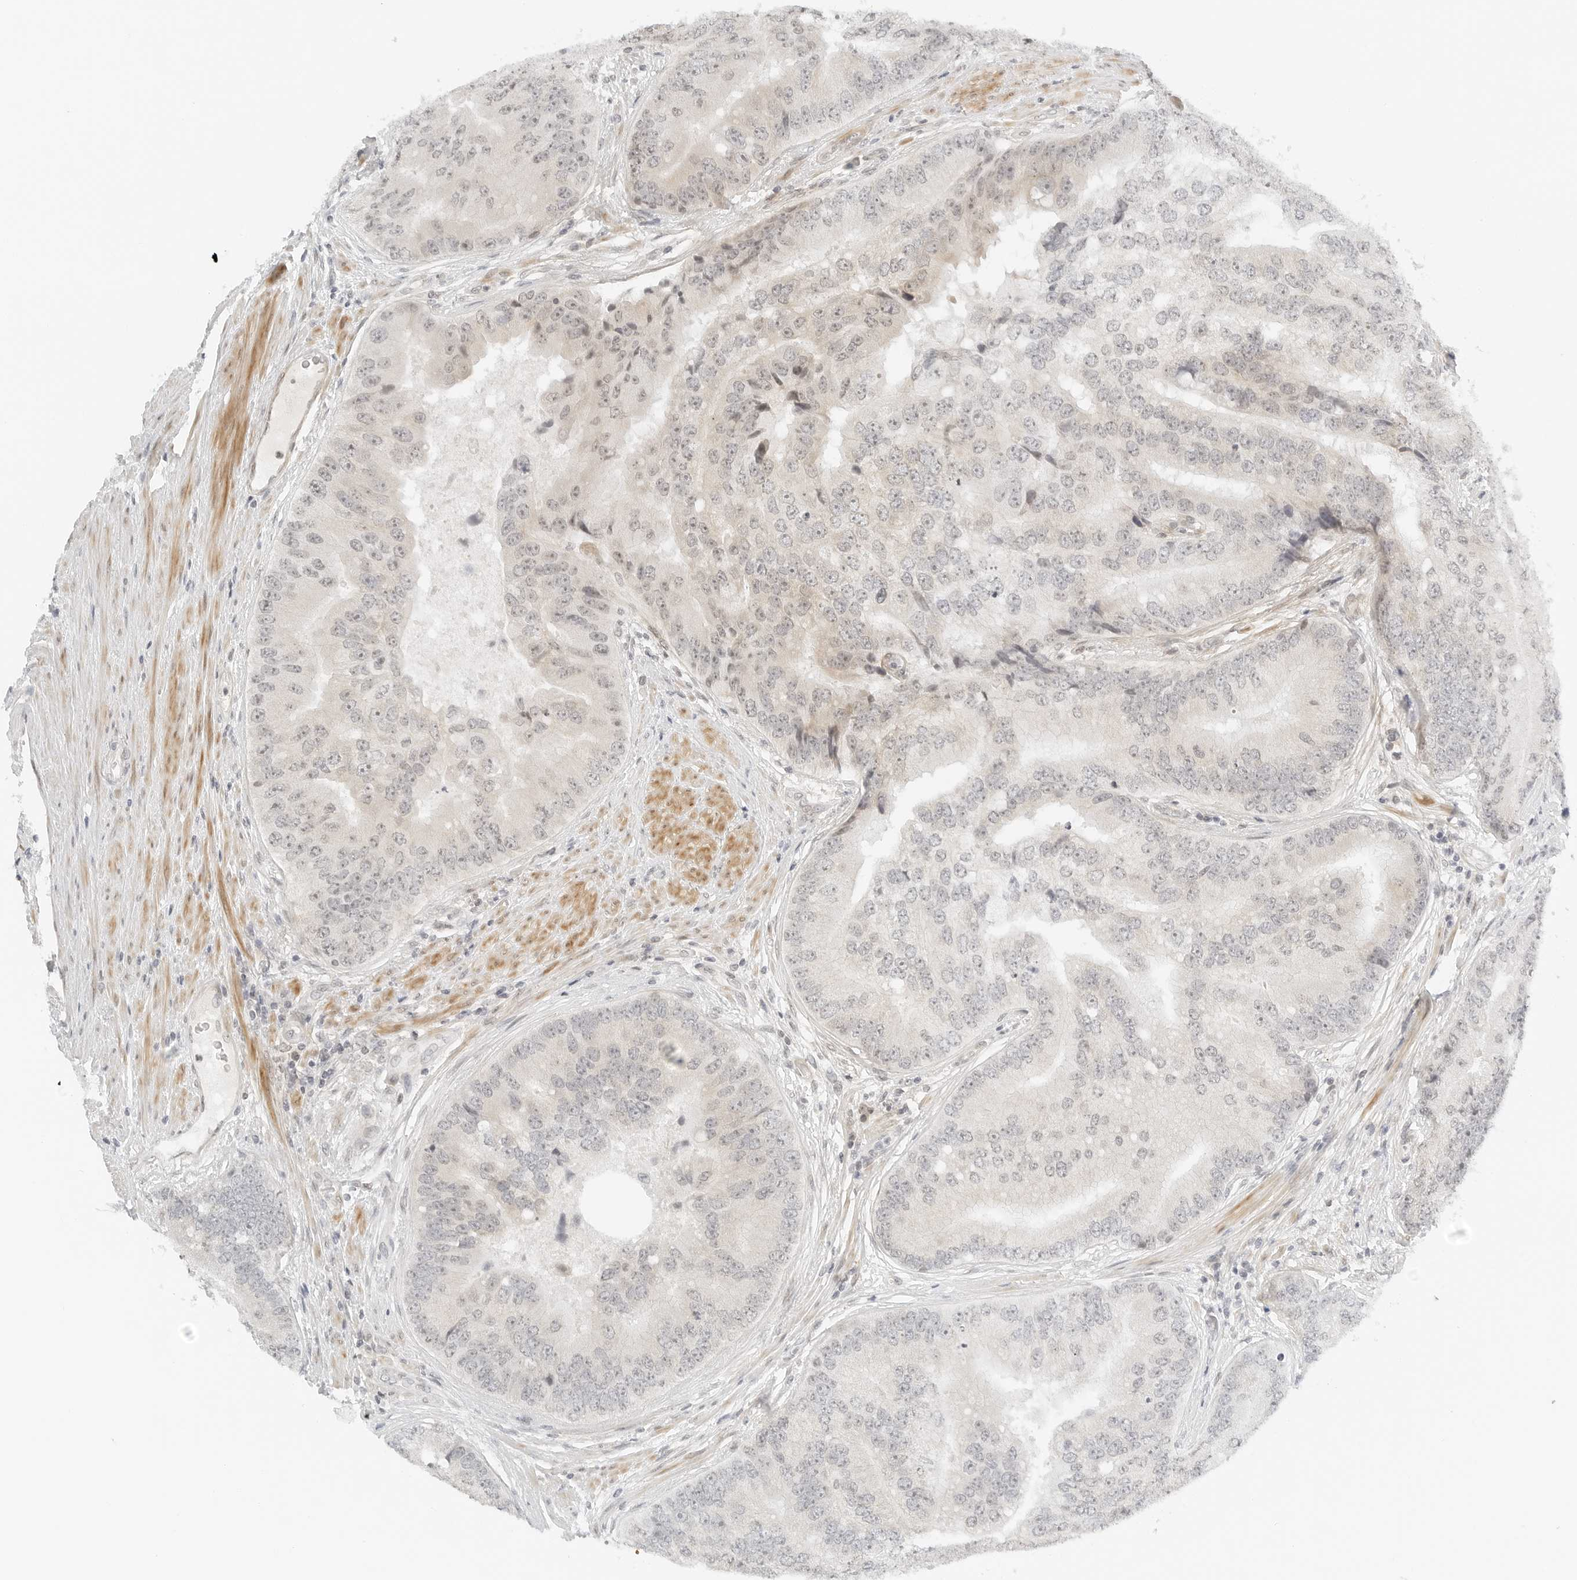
{"staining": {"intensity": "weak", "quantity": "25%-75%", "location": "nuclear"}, "tissue": "prostate cancer", "cell_type": "Tumor cells", "image_type": "cancer", "snomed": [{"axis": "morphology", "description": "Adenocarcinoma, High grade"}, {"axis": "topography", "description": "Prostate"}], "caption": "Immunohistochemistry micrograph of neoplastic tissue: human prostate adenocarcinoma (high-grade) stained using immunohistochemistry (IHC) exhibits low levels of weak protein expression localized specifically in the nuclear of tumor cells, appearing as a nuclear brown color.", "gene": "NEO1", "patient": {"sex": "male", "age": 70}}